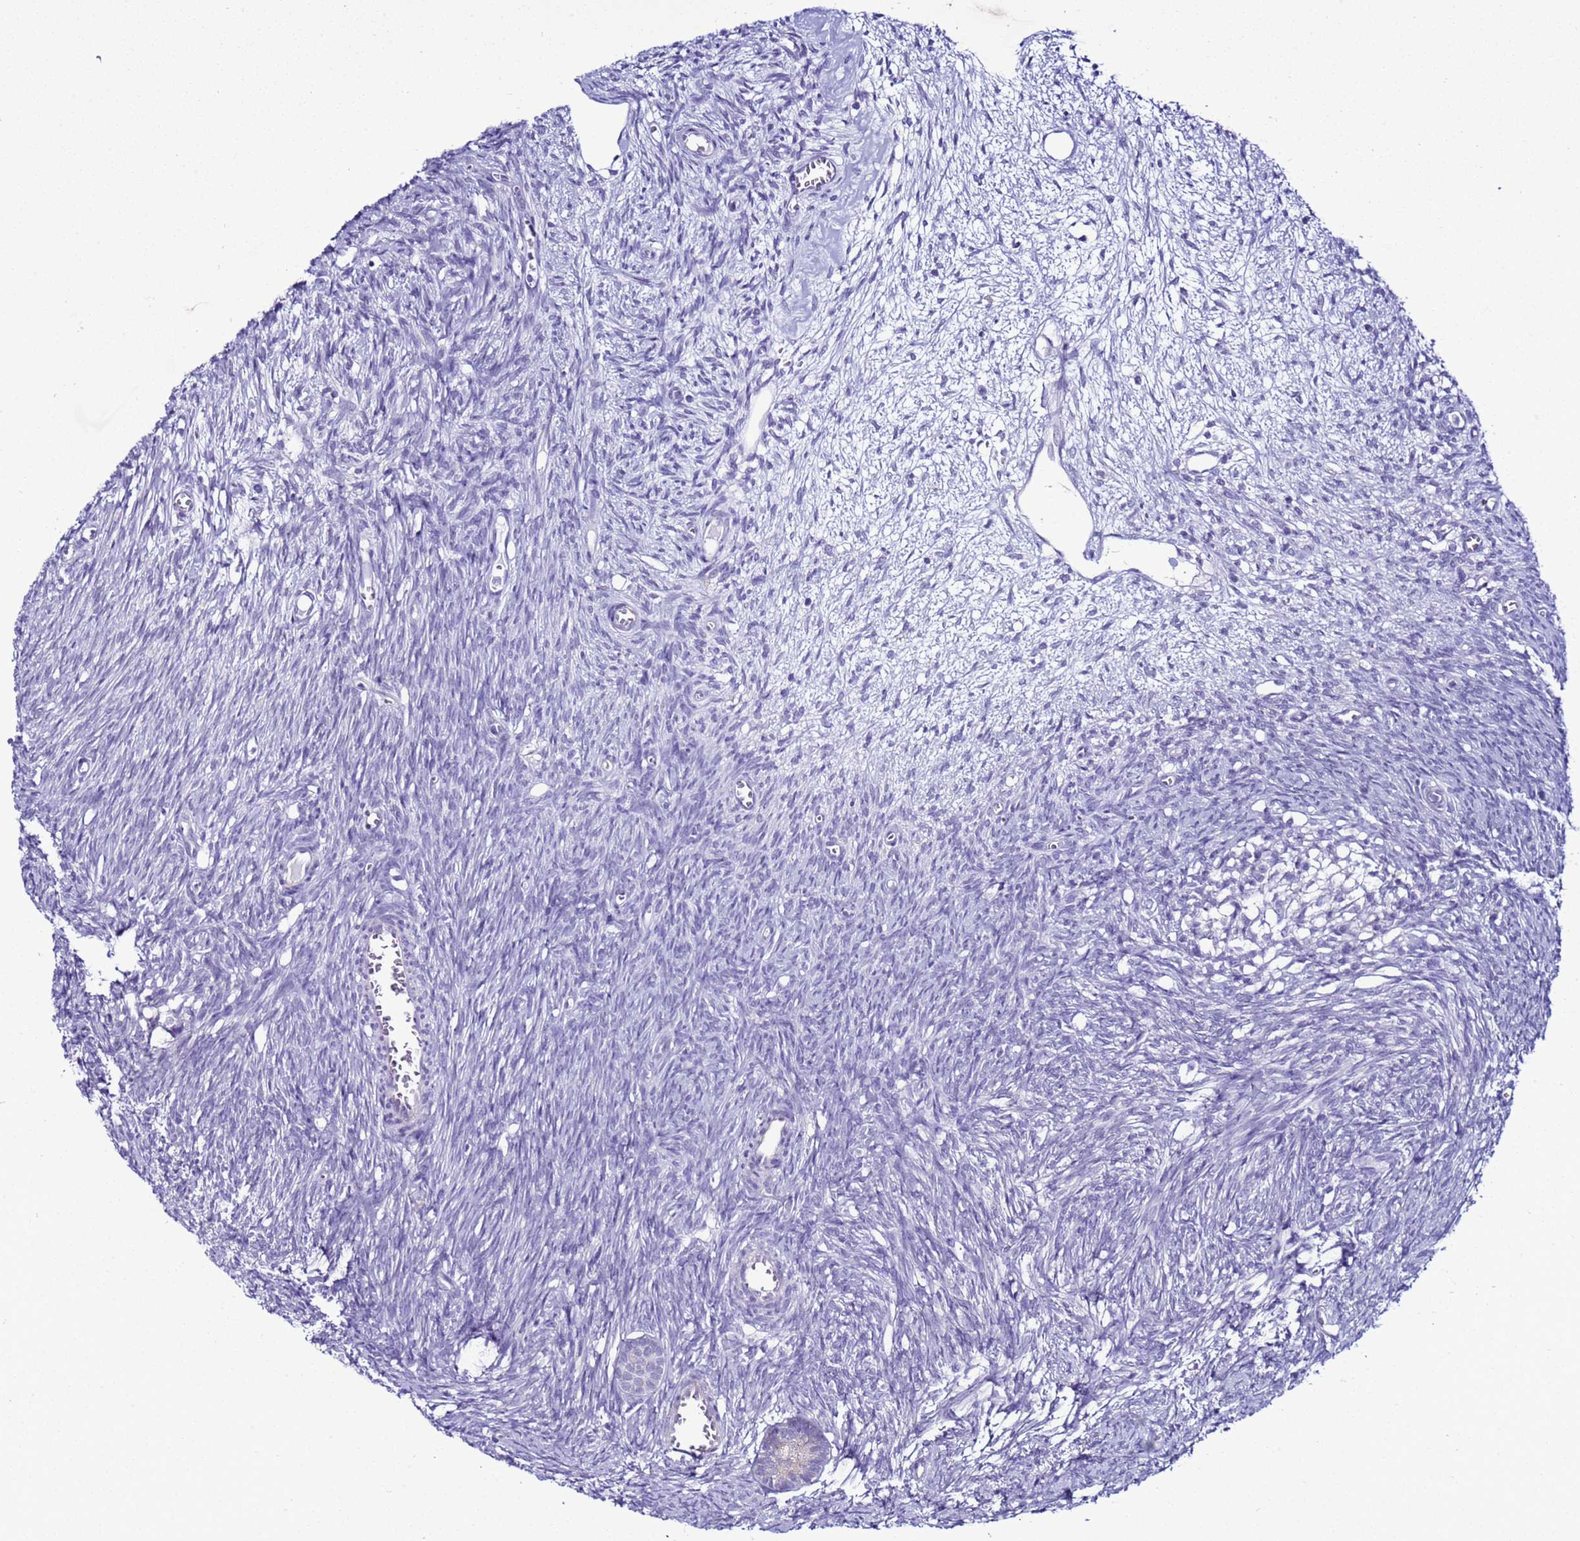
{"staining": {"intensity": "negative", "quantity": "none", "location": "none"}, "tissue": "ovary", "cell_type": "Follicle cells", "image_type": "normal", "snomed": [{"axis": "morphology", "description": "Normal tissue, NOS"}, {"axis": "topography", "description": "Ovary"}], "caption": "DAB immunohistochemical staining of benign ovary reveals no significant positivity in follicle cells.", "gene": "LRRC10B", "patient": {"sex": "female", "age": 44}}